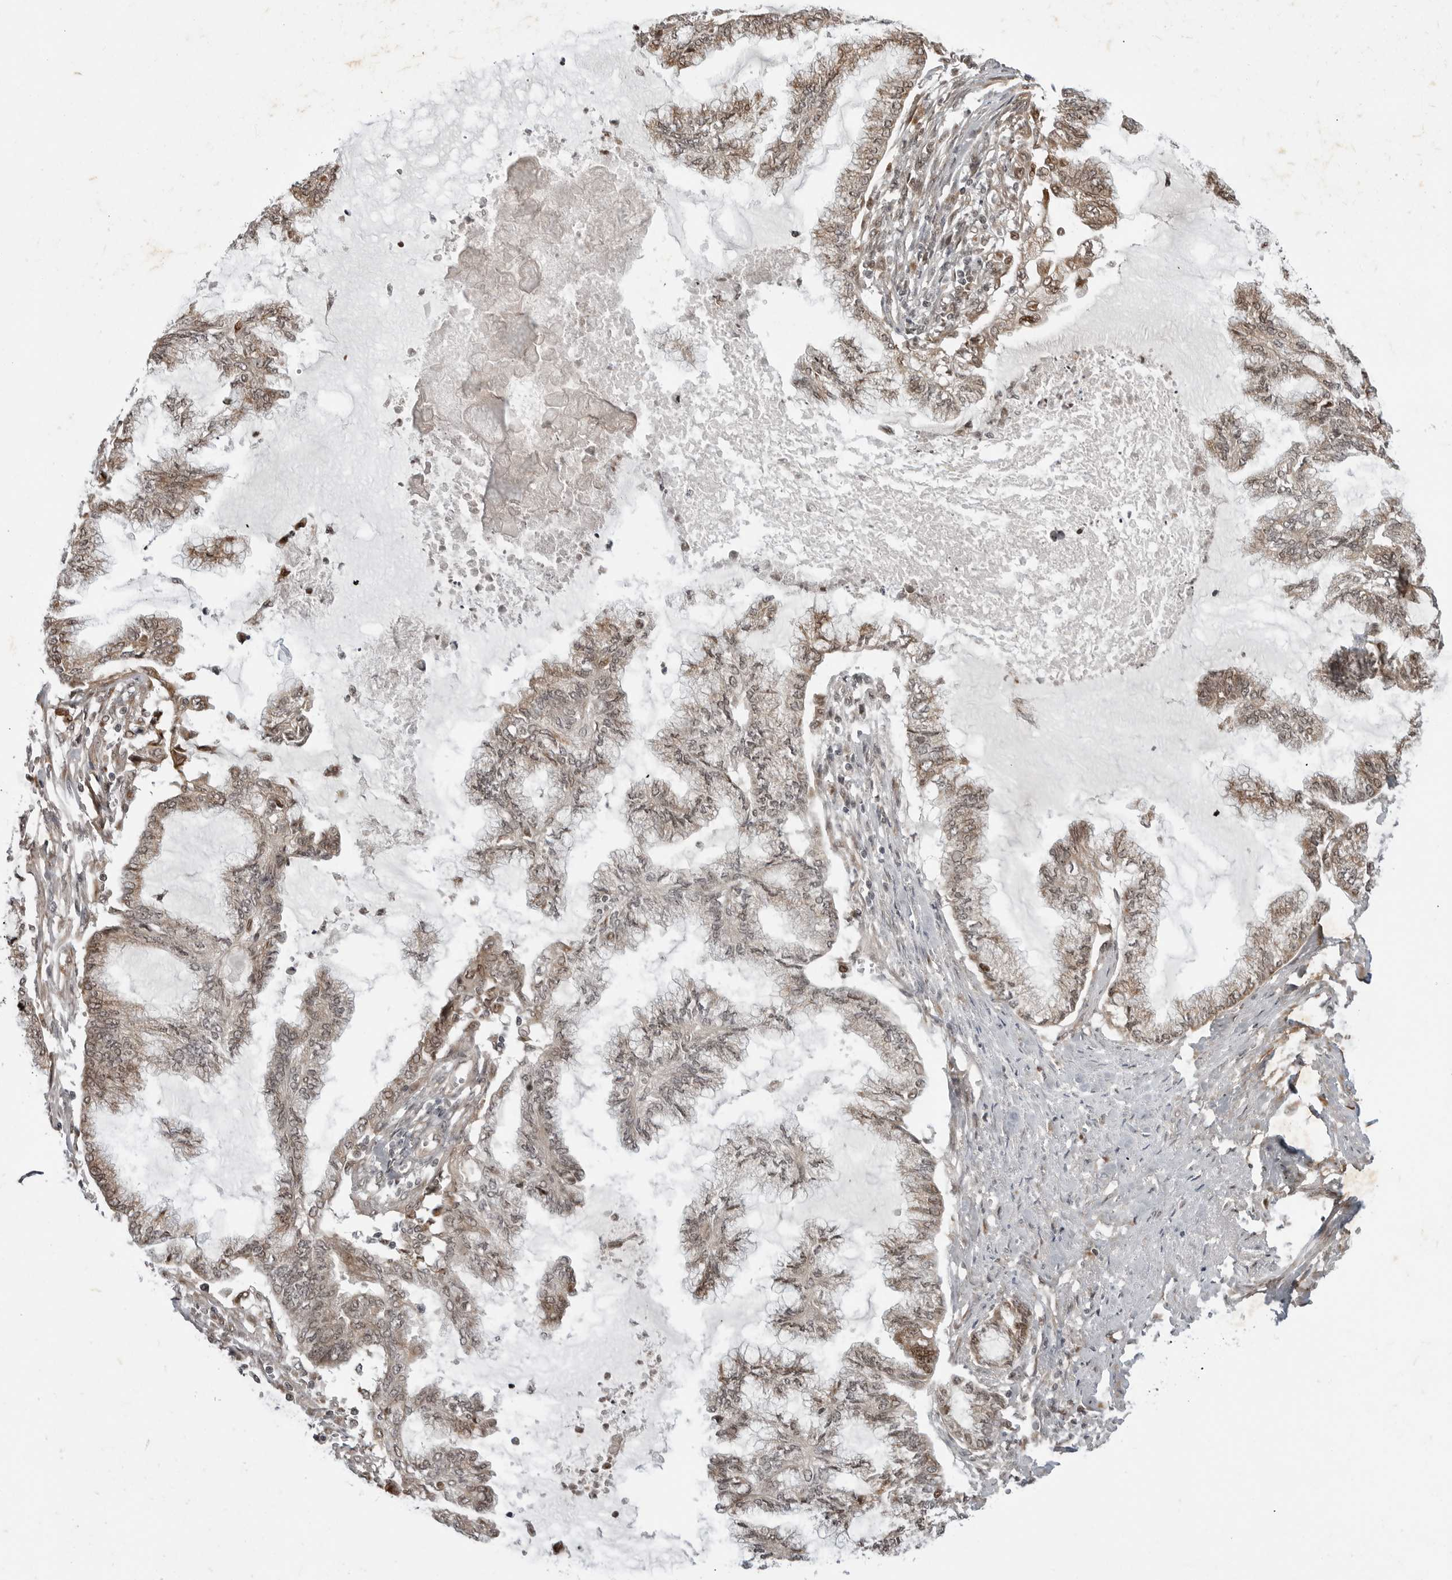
{"staining": {"intensity": "weak", "quantity": ">75%", "location": "cytoplasmic/membranous,nuclear"}, "tissue": "endometrial cancer", "cell_type": "Tumor cells", "image_type": "cancer", "snomed": [{"axis": "morphology", "description": "Adenocarcinoma, NOS"}, {"axis": "topography", "description": "Endometrium"}], "caption": "This is a histology image of immunohistochemistry staining of endometrial cancer (adenocarcinoma), which shows weak positivity in the cytoplasmic/membranous and nuclear of tumor cells.", "gene": "TIPRL", "patient": {"sex": "female", "age": 86}}